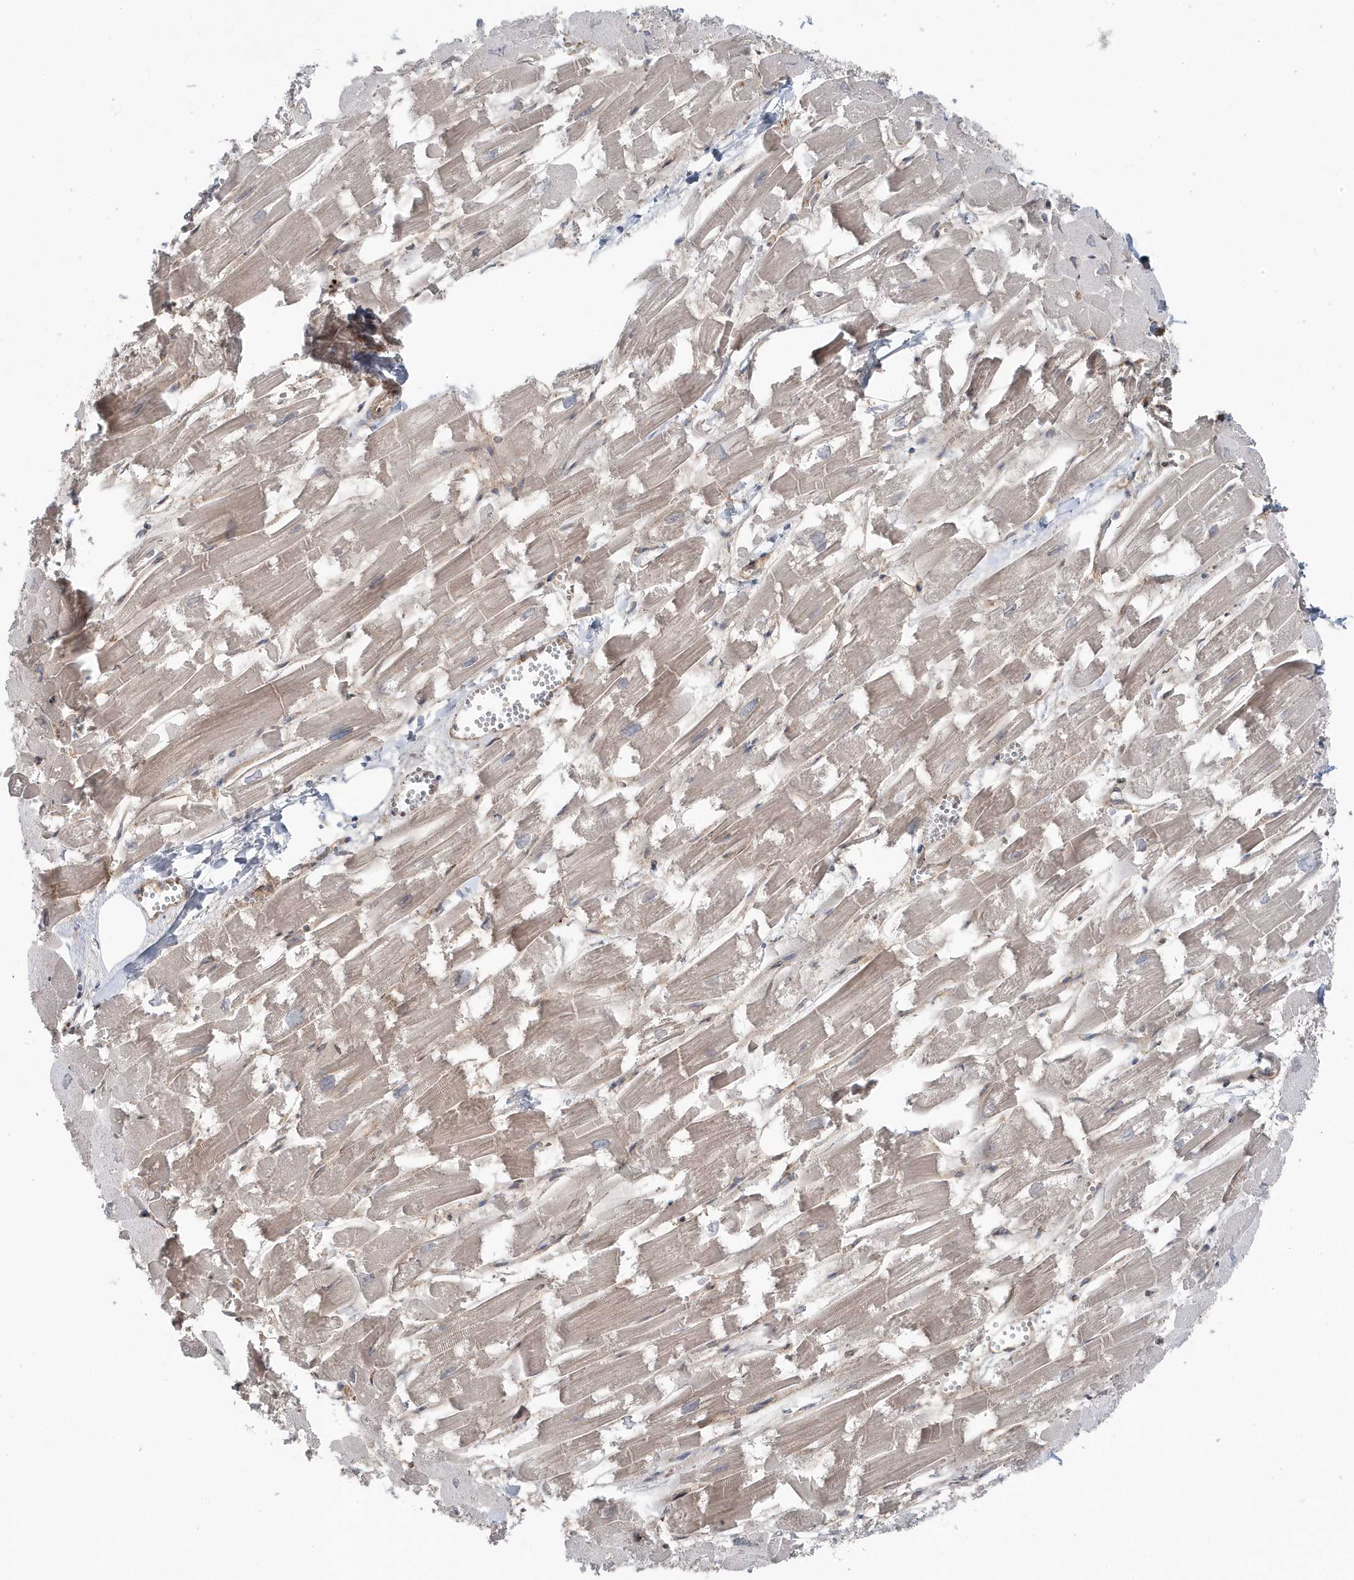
{"staining": {"intensity": "weak", "quantity": "25%-75%", "location": "cytoplasmic/membranous"}, "tissue": "heart muscle", "cell_type": "Cardiomyocytes", "image_type": "normal", "snomed": [{"axis": "morphology", "description": "Normal tissue, NOS"}, {"axis": "topography", "description": "Heart"}], "caption": "An immunohistochemistry (IHC) image of unremarkable tissue is shown. Protein staining in brown highlights weak cytoplasmic/membranous positivity in heart muscle within cardiomyocytes.", "gene": "MAPK1IP1L", "patient": {"sex": "male", "age": 54}}